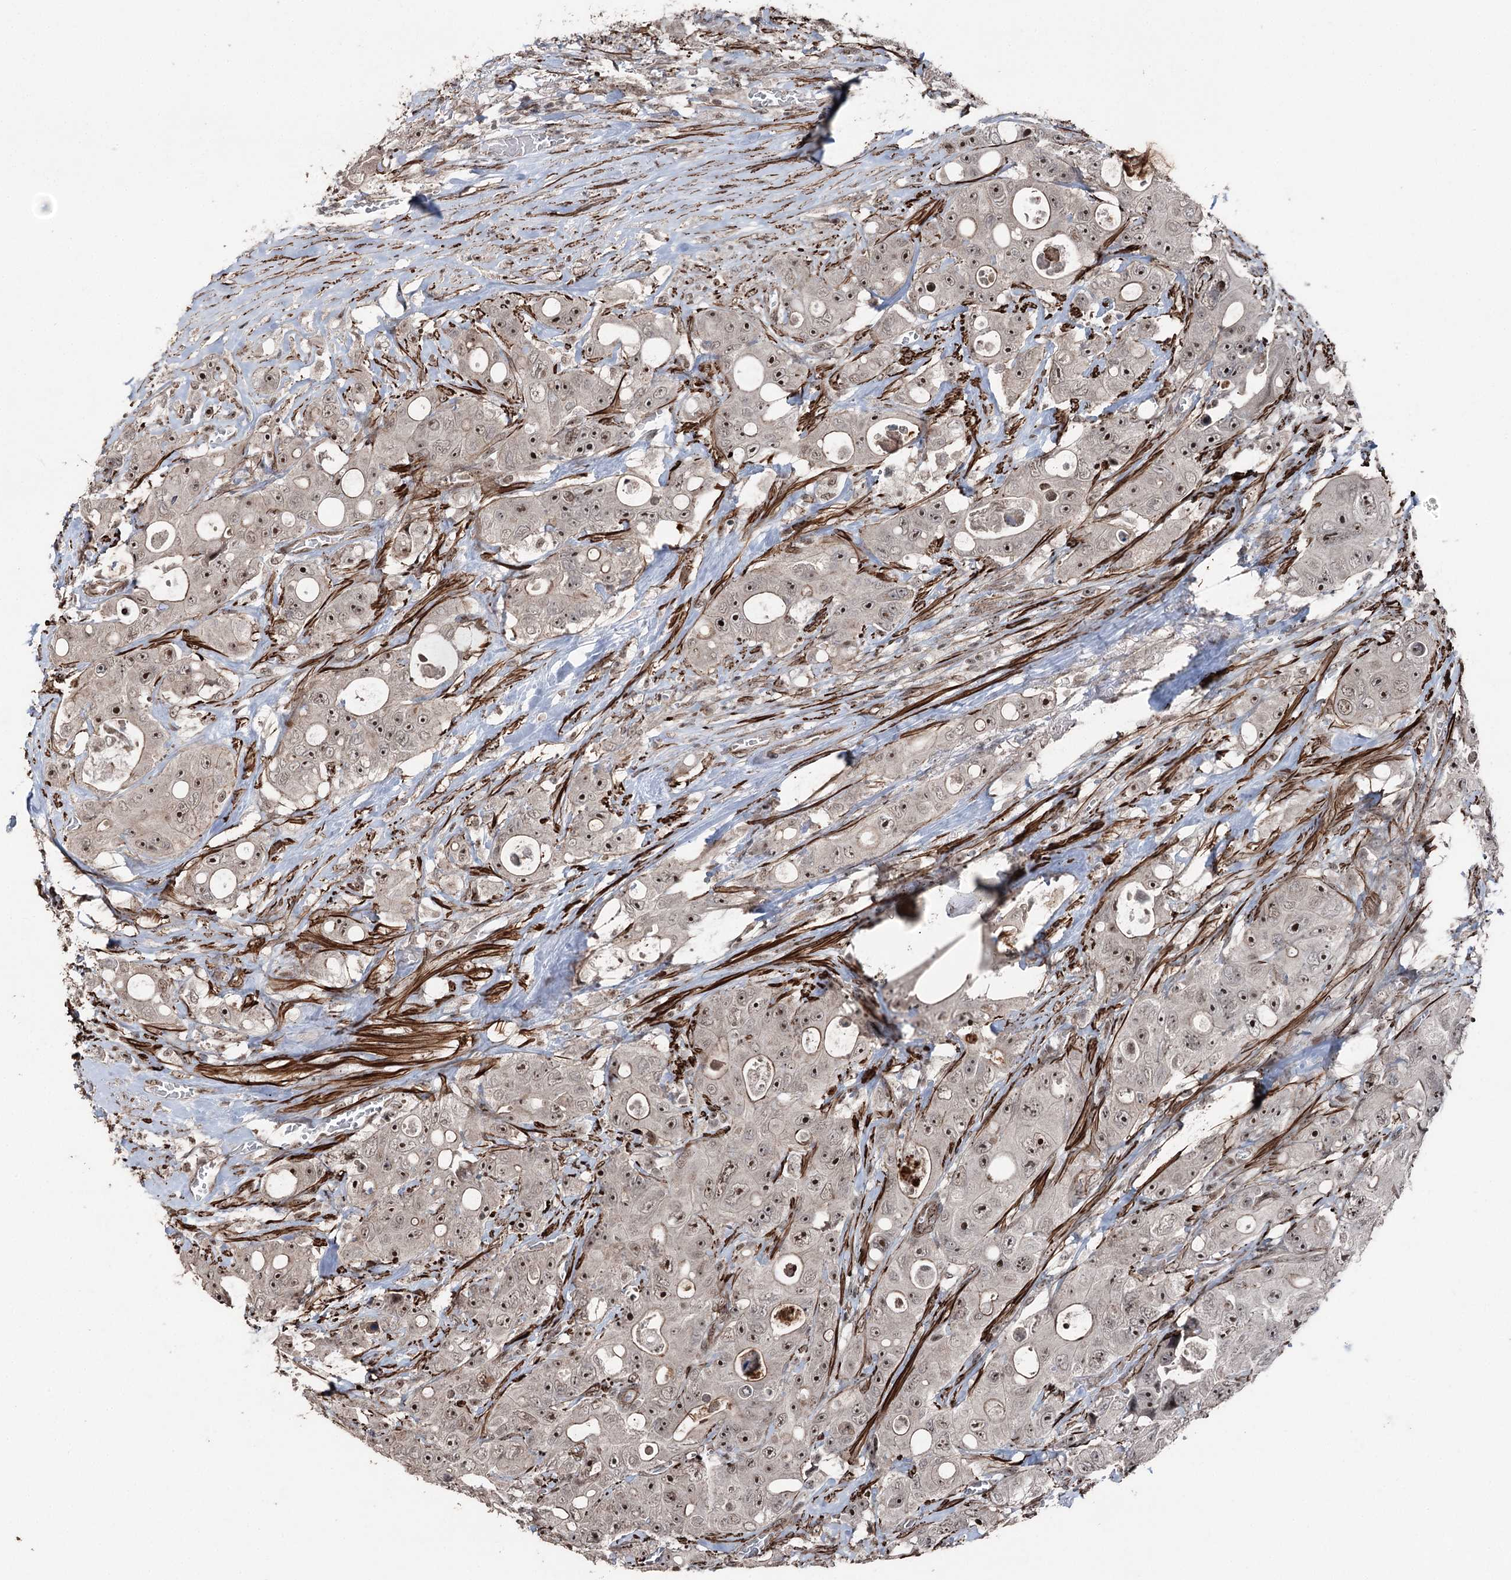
{"staining": {"intensity": "moderate", "quantity": ">75%", "location": "nuclear"}, "tissue": "colorectal cancer", "cell_type": "Tumor cells", "image_type": "cancer", "snomed": [{"axis": "morphology", "description": "Adenocarcinoma, NOS"}, {"axis": "topography", "description": "Colon"}], "caption": "Immunohistochemistry (IHC) staining of colorectal cancer, which displays medium levels of moderate nuclear staining in about >75% of tumor cells indicating moderate nuclear protein expression. The staining was performed using DAB (brown) for protein detection and nuclei were counterstained in hematoxylin (blue).", "gene": "CCDC82", "patient": {"sex": "female", "age": 46}}